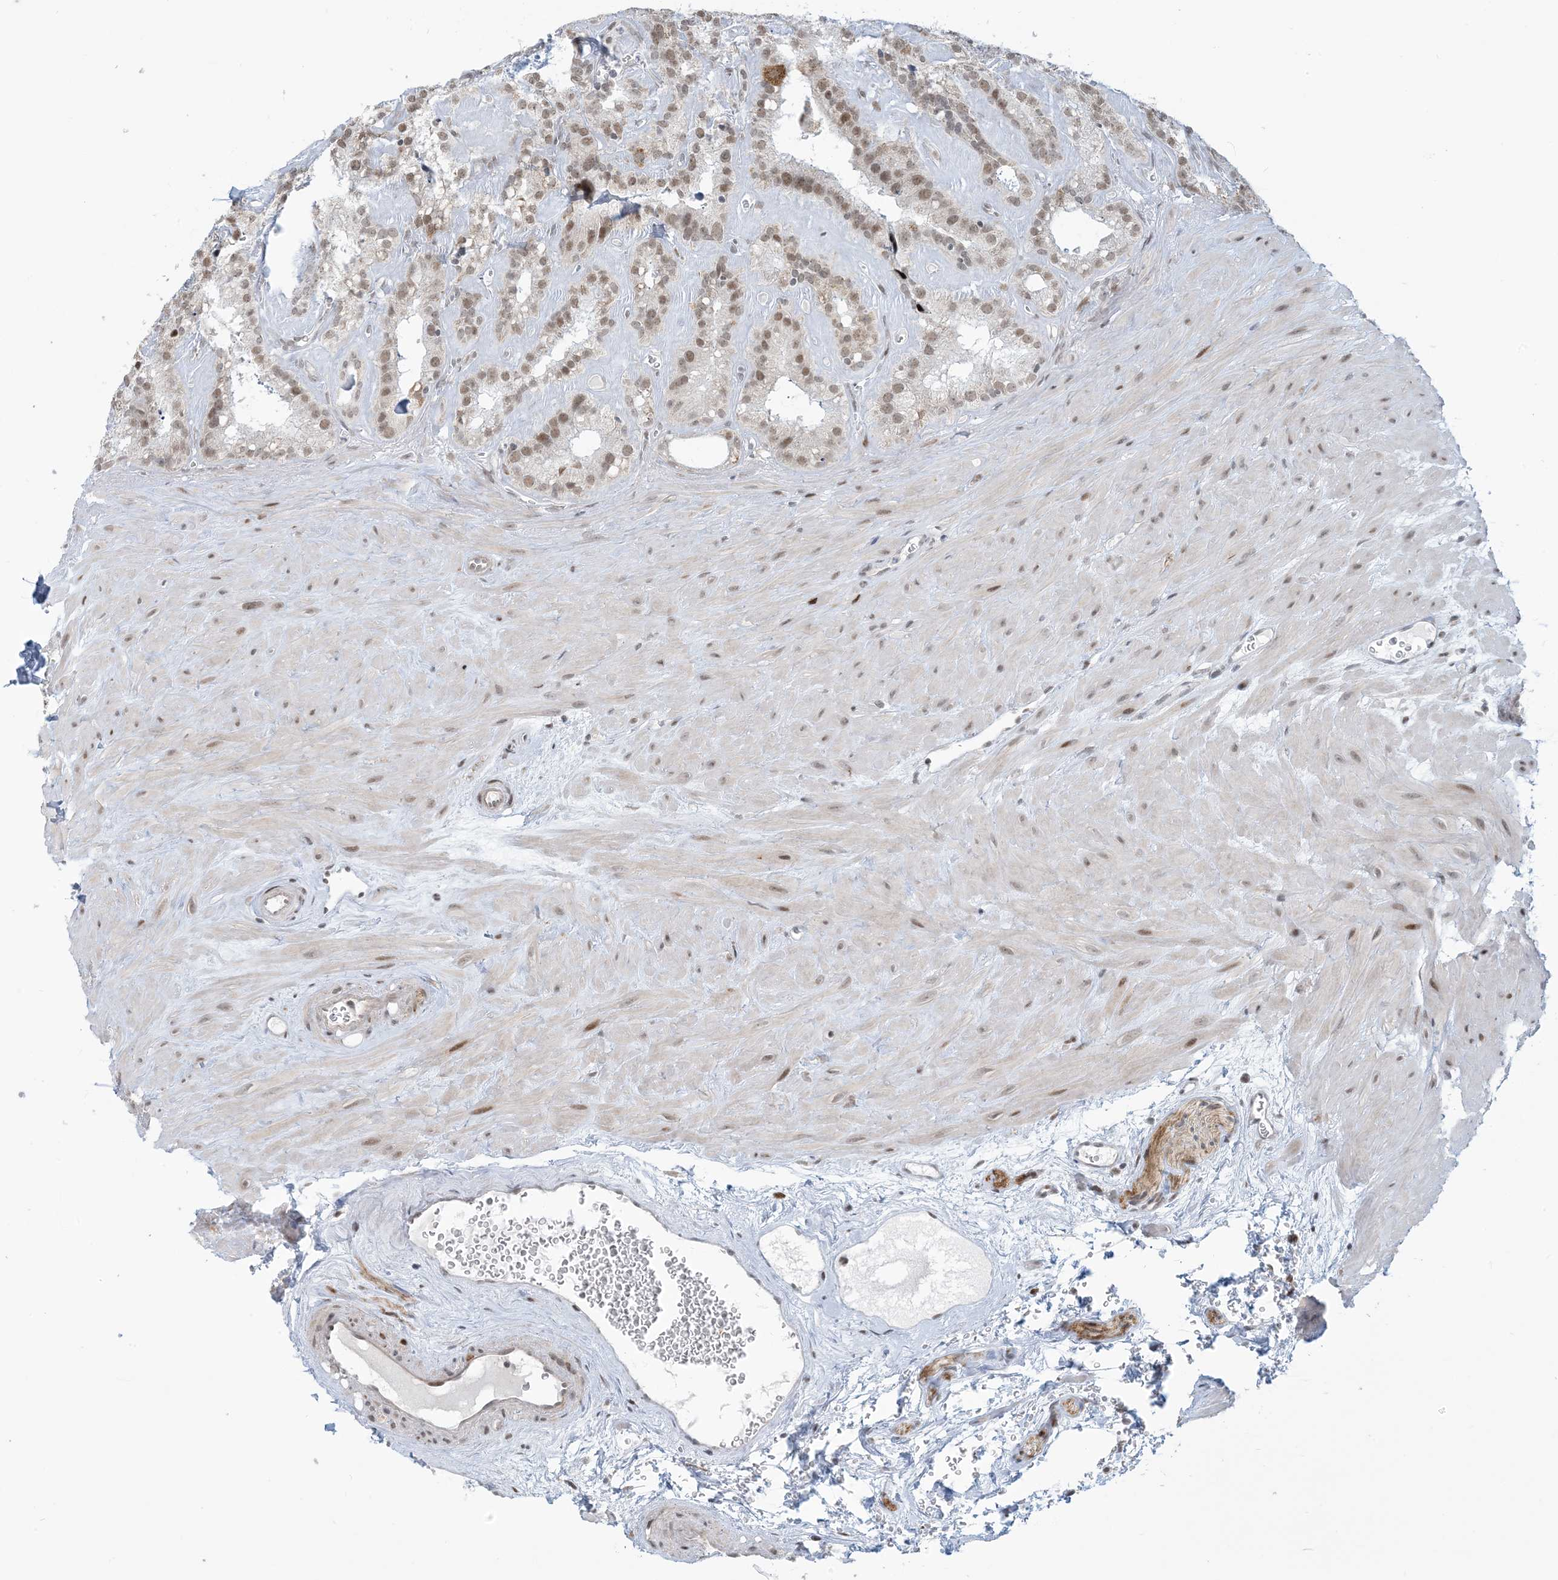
{"staining": {"intensity": "moderate", "quantity": ">75%", "location": "nuclear"}, "tissue": "seminal vesicle", "cell_type": "Glandular cells", "image_type": "normal", "snomed": [{"axis": "morphology", "description": "Normal tissue, NOS"}, {"axis": "topography", "description": "Prostate"}, {"axis": "topography", "description": "Seminal veicle"}], "caption": "Moderate nuclear protein expression is present in approximately >75% of glandular cells in seminal vesicle. (IHC, brightfield microscopy, high magnification).", "gene": "ECT2L", "patient": {"sex": "male", "age": 59}}